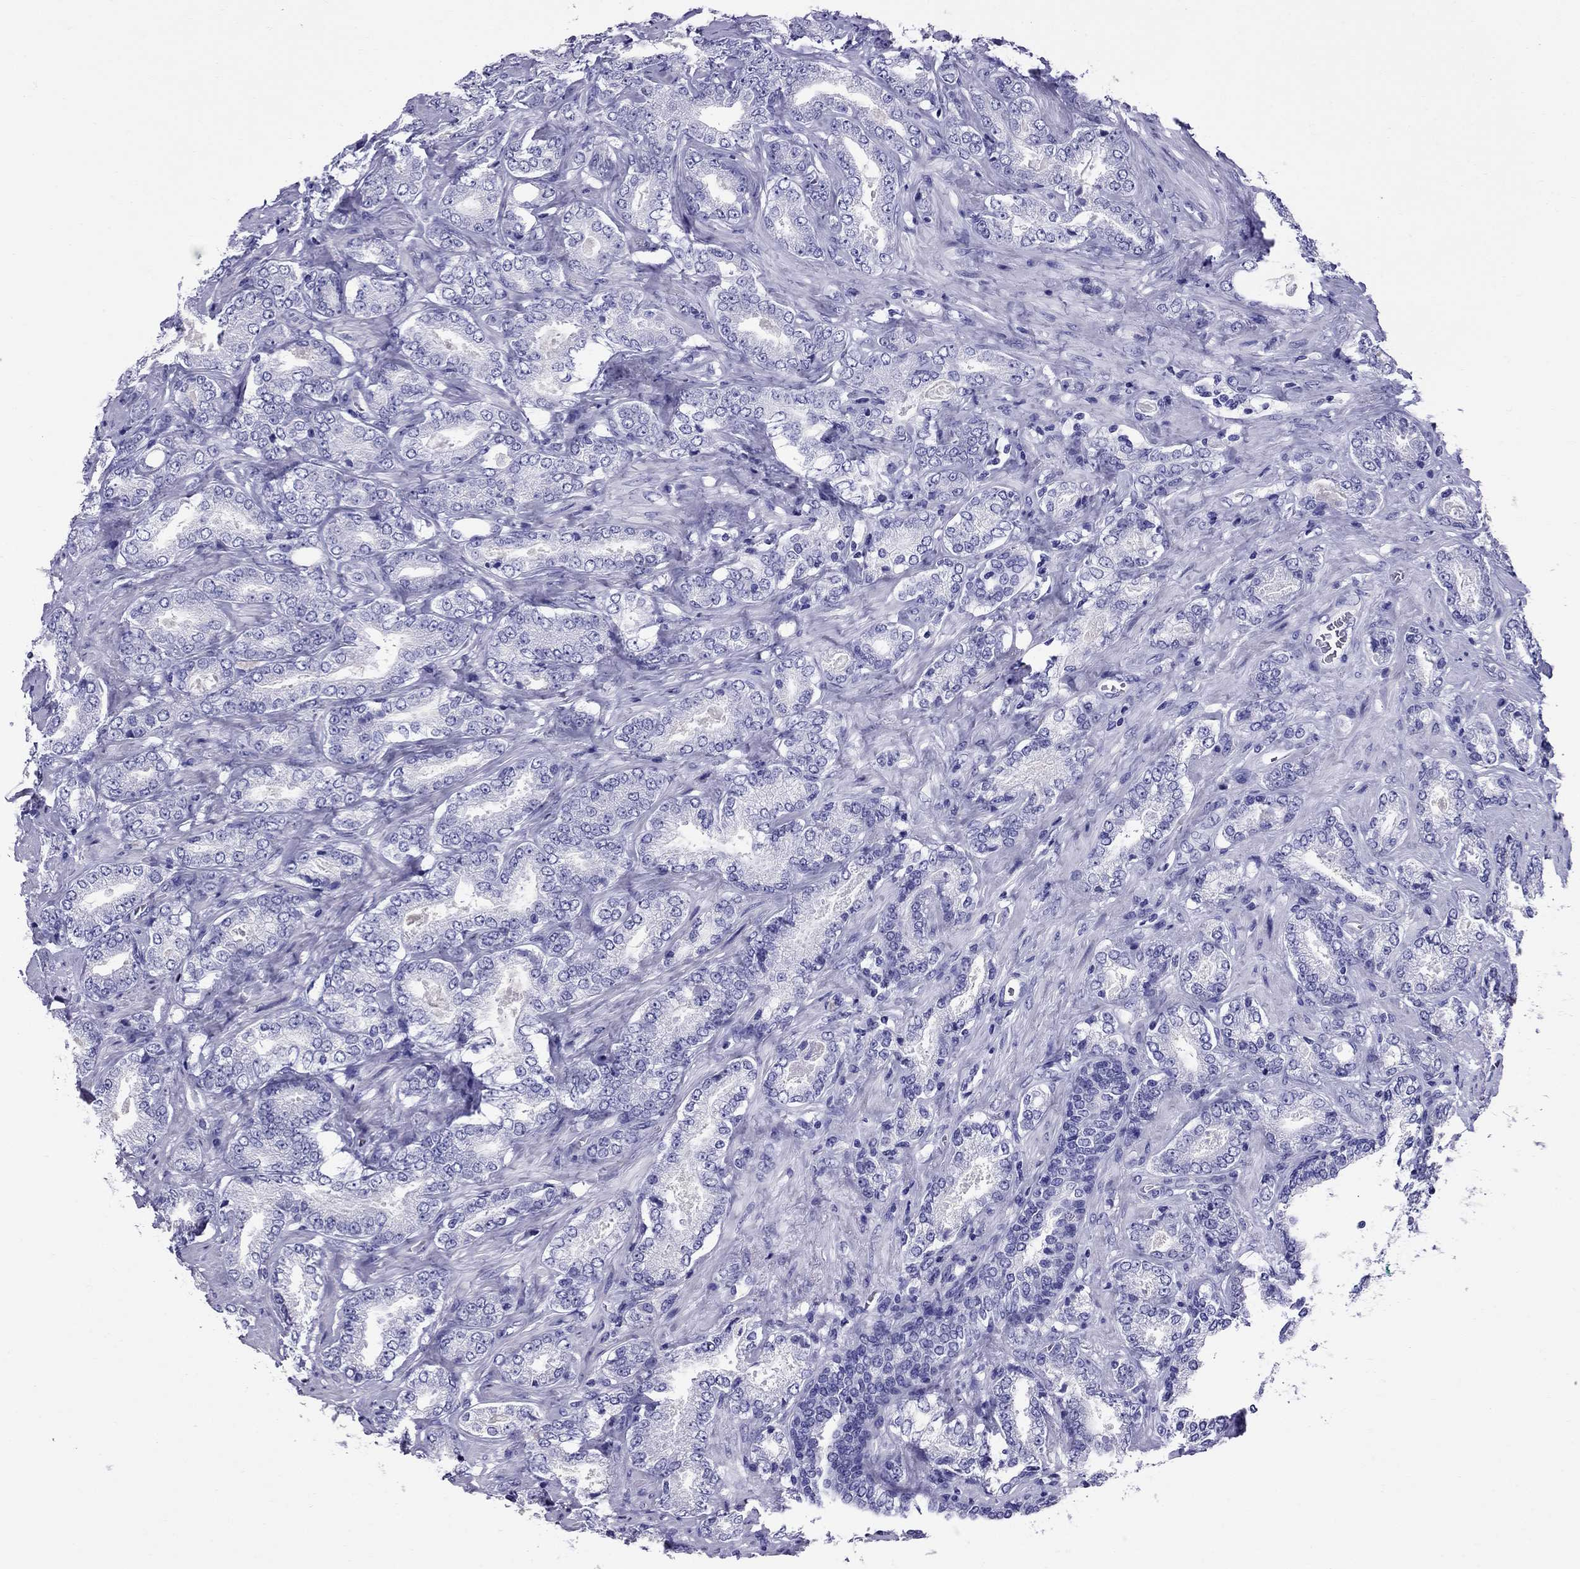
{"staining": {"intensity": "negative", "quantity": "none", "location": "none"}, "tissue": "prostate cancer", "cell_type": "Tumor cells", "image_type": "cancer", "snomed": [{"axis": "morphology", "description": "Adenocarcinoma, NOS"}, {"axis": "topography", "description": "Prostate"}], "caption": "IHC histopathology image of neoplastic tissue: human prostate cancer stained with DAB (3,3'-diaminobenzidine) exhibits no significant protein expression in tumor cells.", "gene": "AVPR1B", "patient": {"sex": "male", "age": 64}}